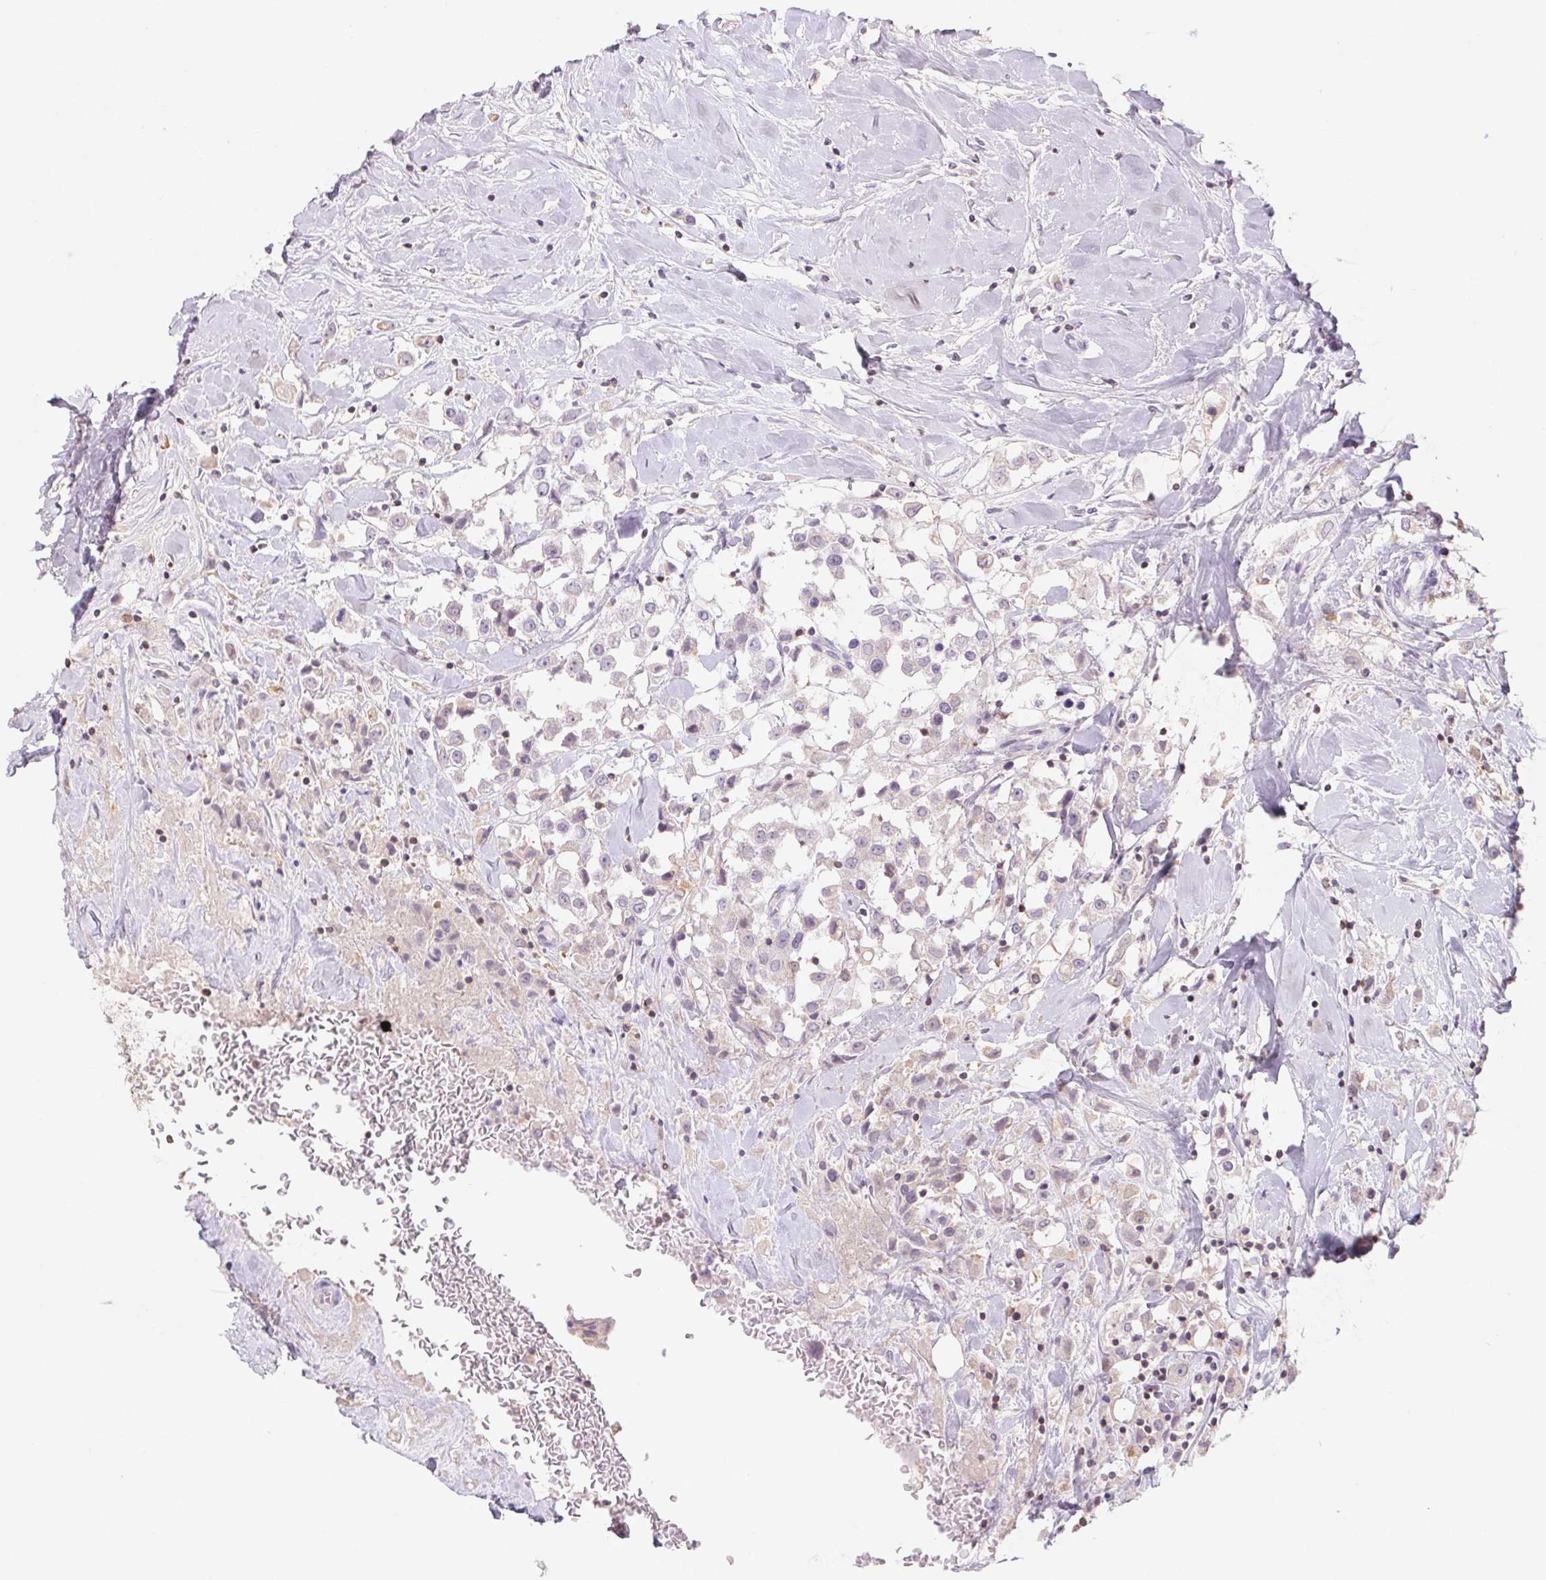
{"staining": {"intensity": "negative", "quantity": "none", "location": "none"}, "tissue": "breast cancer", "cell_type": "Tumor cells", "image_type": "cancer", "snomed": [{"axis": "morphology", "description": "Duct carcinoma"}, {"axis": "topography", "description": "Breast"}], "caption": "IHC micrograph of neoplastic tissue: human breast intraductal carcinoma stained with DAB (3,3'-diaminobenzidine) shows no significant protein expression in tumor cells. Brightfield microscopy of immunohistochemistry stained with DAB (brown) and hematoxylin (blue), captured at high magnification.", "gene": "KIF26A", "patient": {"sex": "female", "age": 61}}